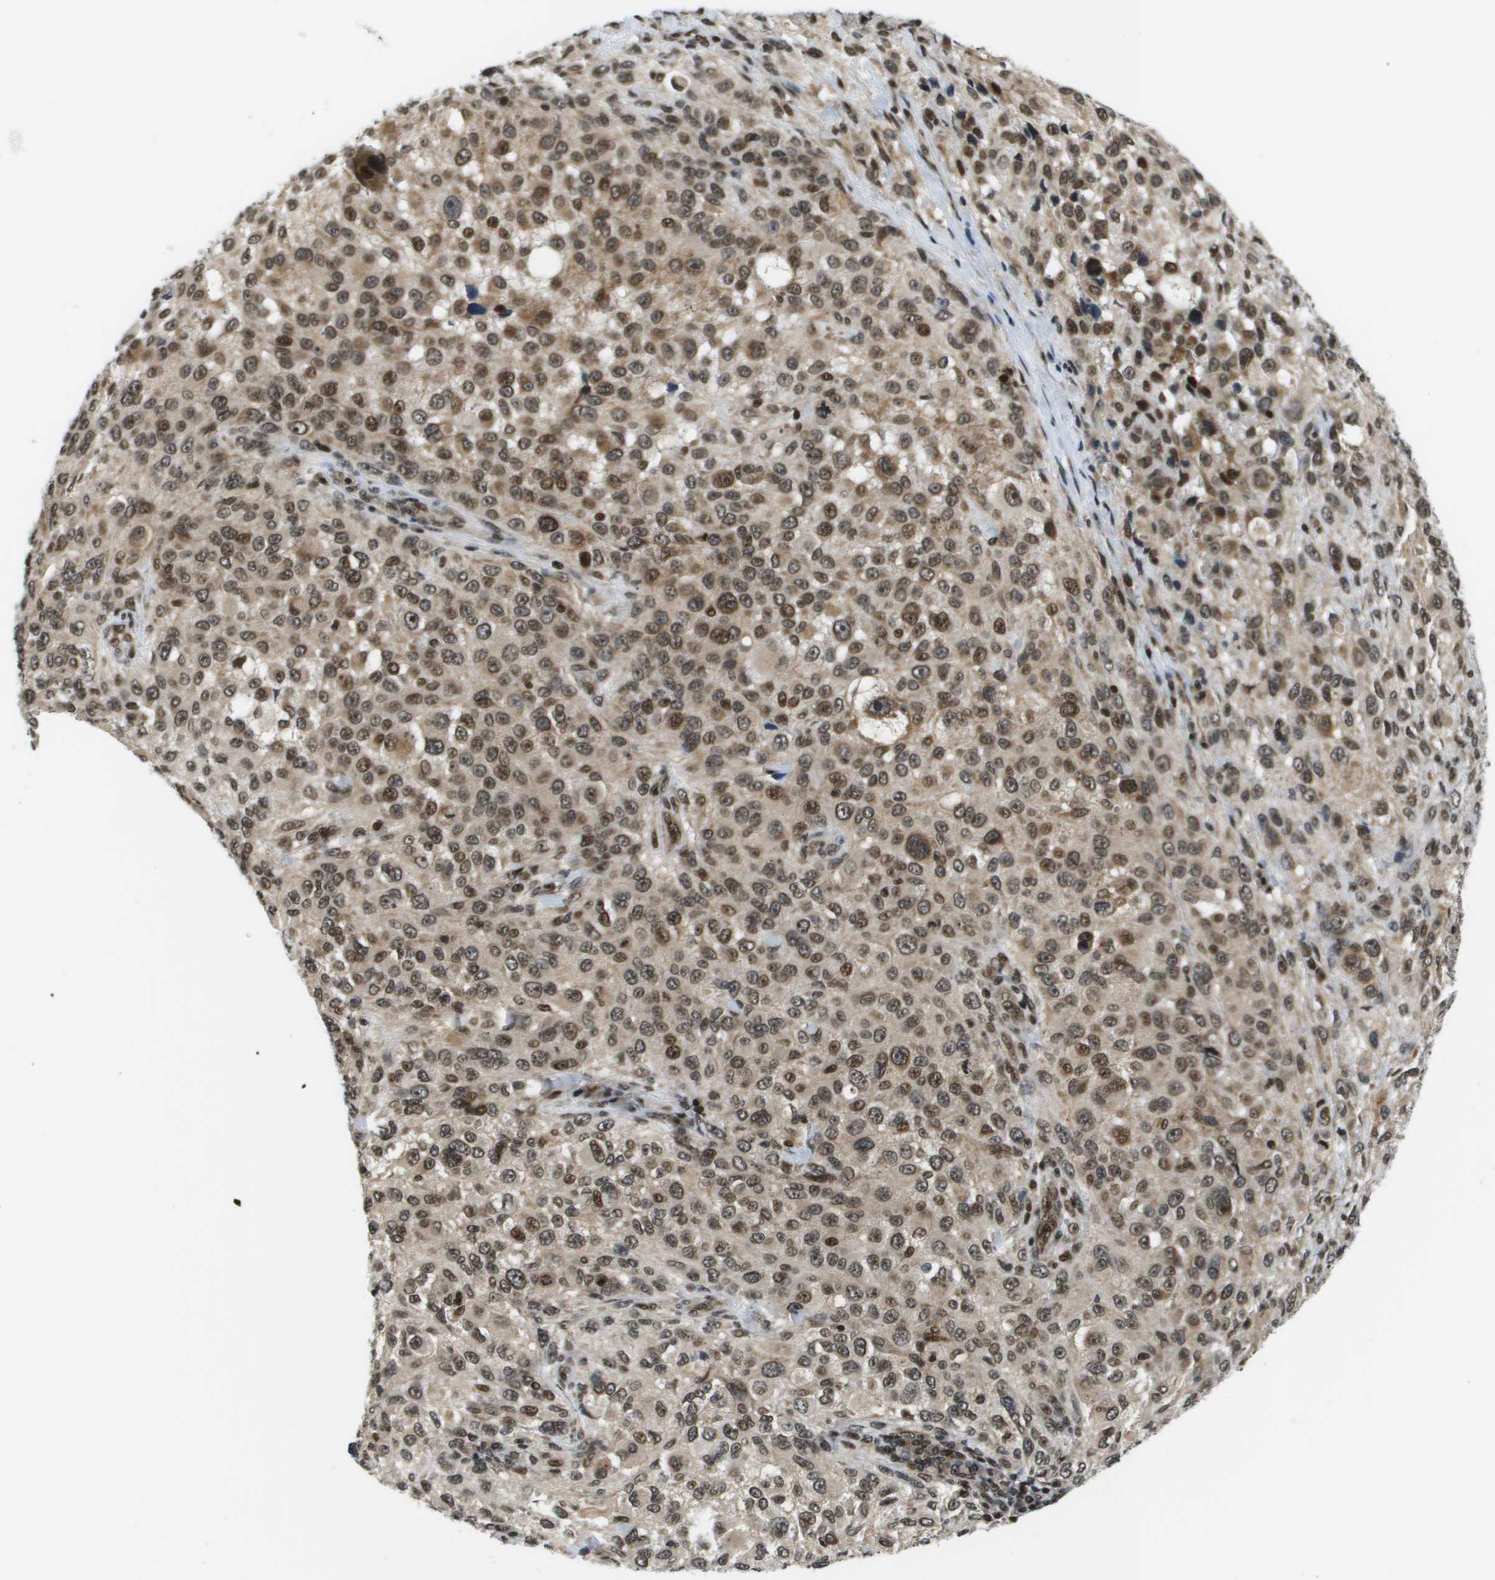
{"staining": {"intensity": "moderate", "quantity": ">75%", "location": "nuclear"}, "tissue": "melanoma", "cell_type": "Tumor cells", "image_type": "cancer", "snomed": [{"axis": "morphology", "description": "Necrosis, NOS"}, {"axis": "morphology", "description": "Malignant melanoma, NOS"}, {"axis": "topography", "description": "Skin"}], "caption": "Moderate nuclear protein positivity is identified in approximately >75% of tumor cells in malignant melanoma. (DAB = brown stain, brightfield microscopy at high magnification).", "gene": "RECQL4", "patient": {"sex": "female", "age": 87}}